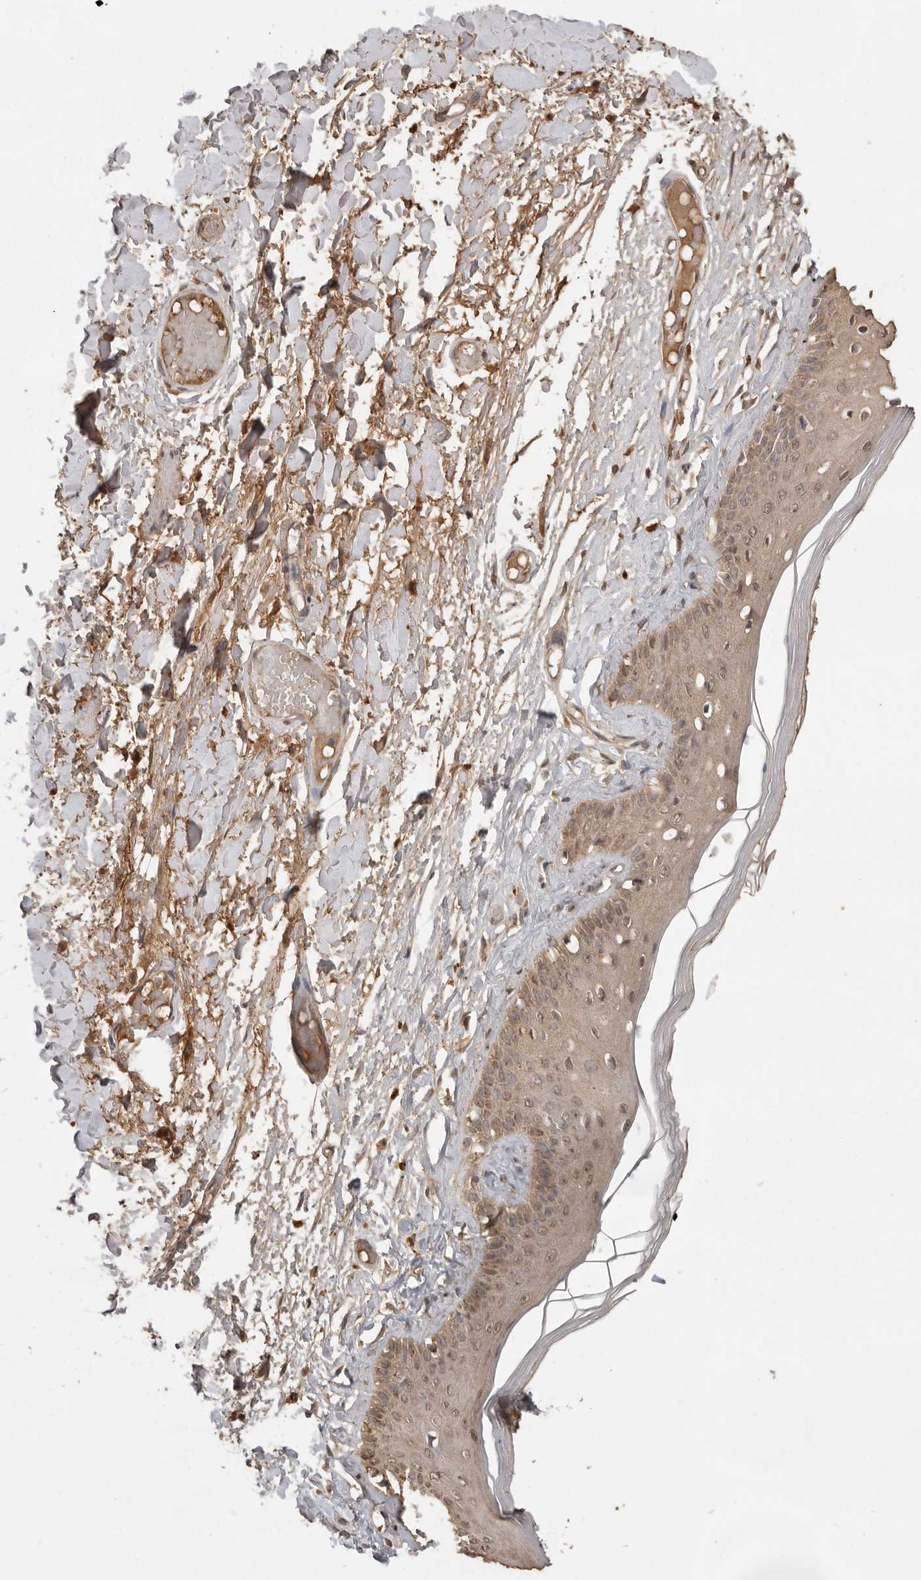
{"staining": {"intensity": "weak", "quantity": "25%-75%", "location": "cytoplasmic/membranous"}, "tissue": "skin", "cell_type": "Epidermal cells", "image_type": "normal", "snomed": [{"axis": "morphology", "description": "Normal tissue, NOS"}, {"axis": "topography", "description": "Vulva"}], "caption": "Human skin stained for a protein (brown) reveals weak cytoplasmic/membranous positive staining in about 25%-75% of epidermal cells.", "gene": "JAG2", "patient": {"sex": "female", "age": 73}}